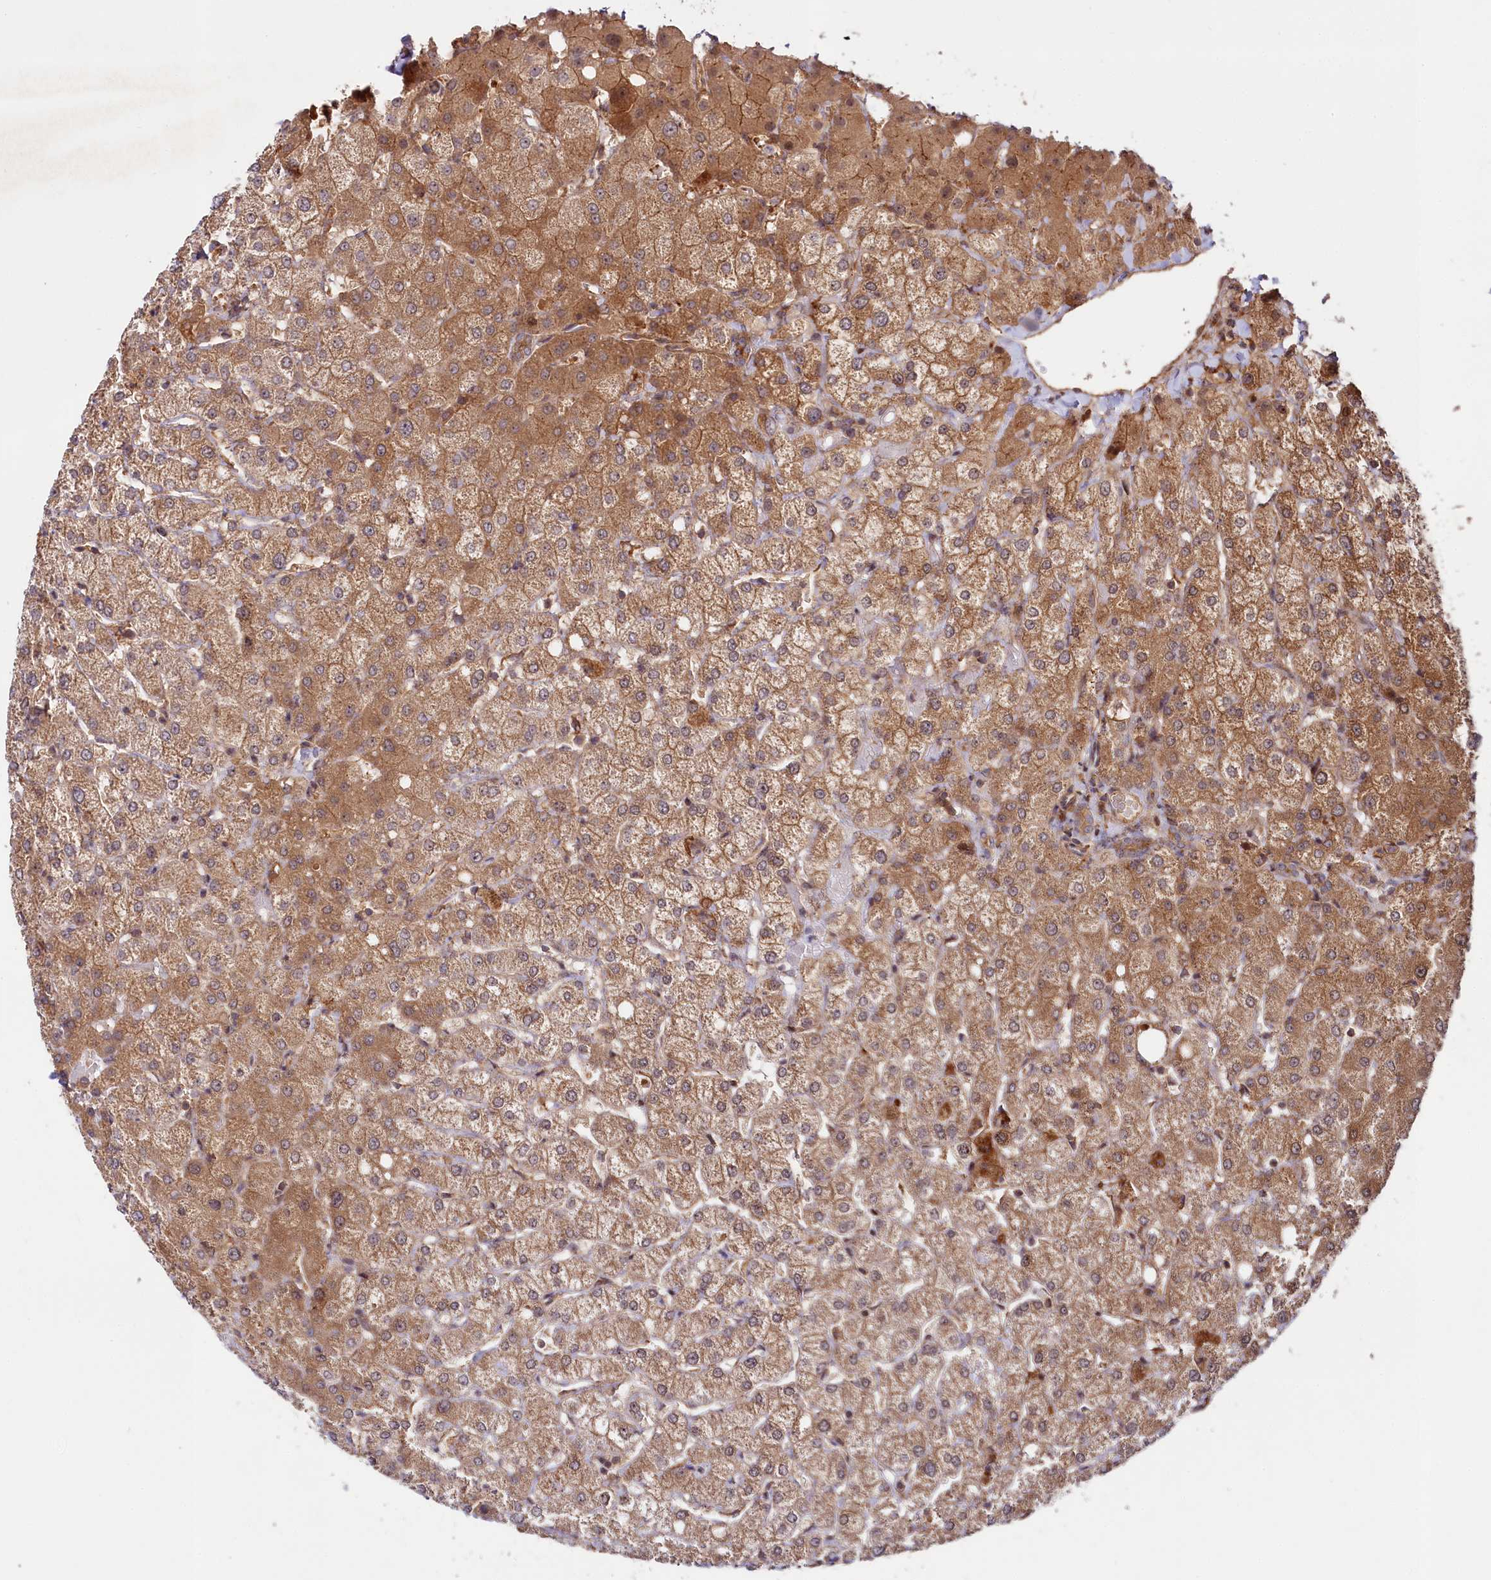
{"staining": {"intensity": "weak", "quantity": ">75%", "location": "cytoplasmic/membranous"}, "tissue": "liver", "cell_type": "Cholangiocytes", "image_type": "normal", "snomed": [{"axis": "morphology", "description": "Normal tissue, NOS"}, {"axis": "topography", "description": "Liver"}], "caption": "Immunohistochemistry (IHC) (DAB (3,3'-diaminobenzidine)) staining of unremarkable liver exhibits weak cytoplasmic/membranous protein staining in about >75% of cholangiocytes.", "gene": "NEDD1", "patient": {"sex": "female", "age": 54}}